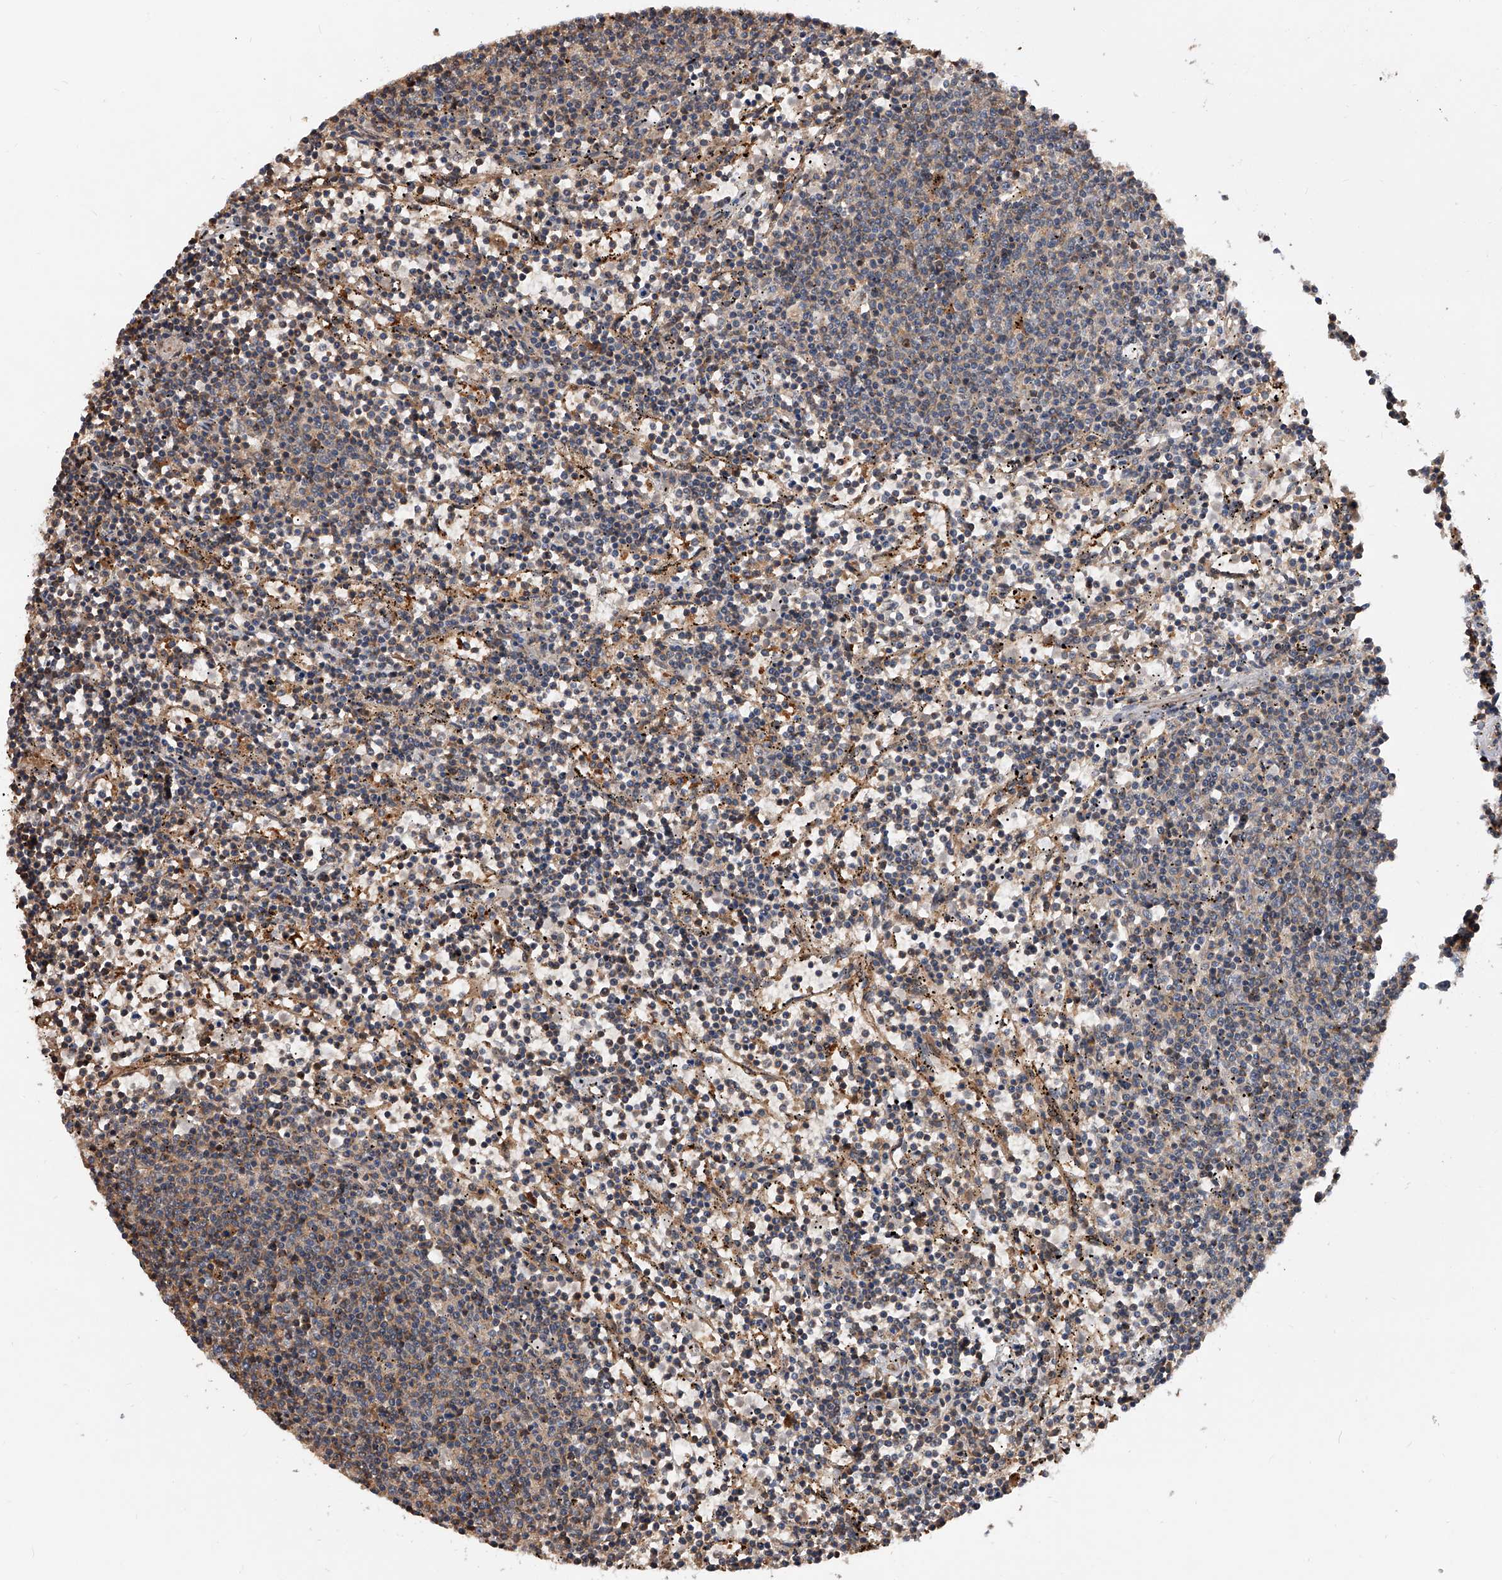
{"staining": {"intensity": "weak", "quantity": "25%-75%", "location": "cytoplasmic/membranous"}, "tissue": "lymphoma", "cell_type": "Tumor cells", "image_type": "cancer", "snomed": [{"axis": "morphology", "description": "Malignant lymphoma, non-Hodgkin's type, Low grade"}, {"axis": "topography", "description": "Spleen"}], "caption": "Protein staining of lymphoma tissue reveals weak cytoplasmic/membranous expression in about 25%-75% of tumor cells. Immunohistochemistry stains the protein of interest in brown and the nuclei are stained blue.", "gene": "GMDS", "patient": {"sex": "female", "age": 50}}